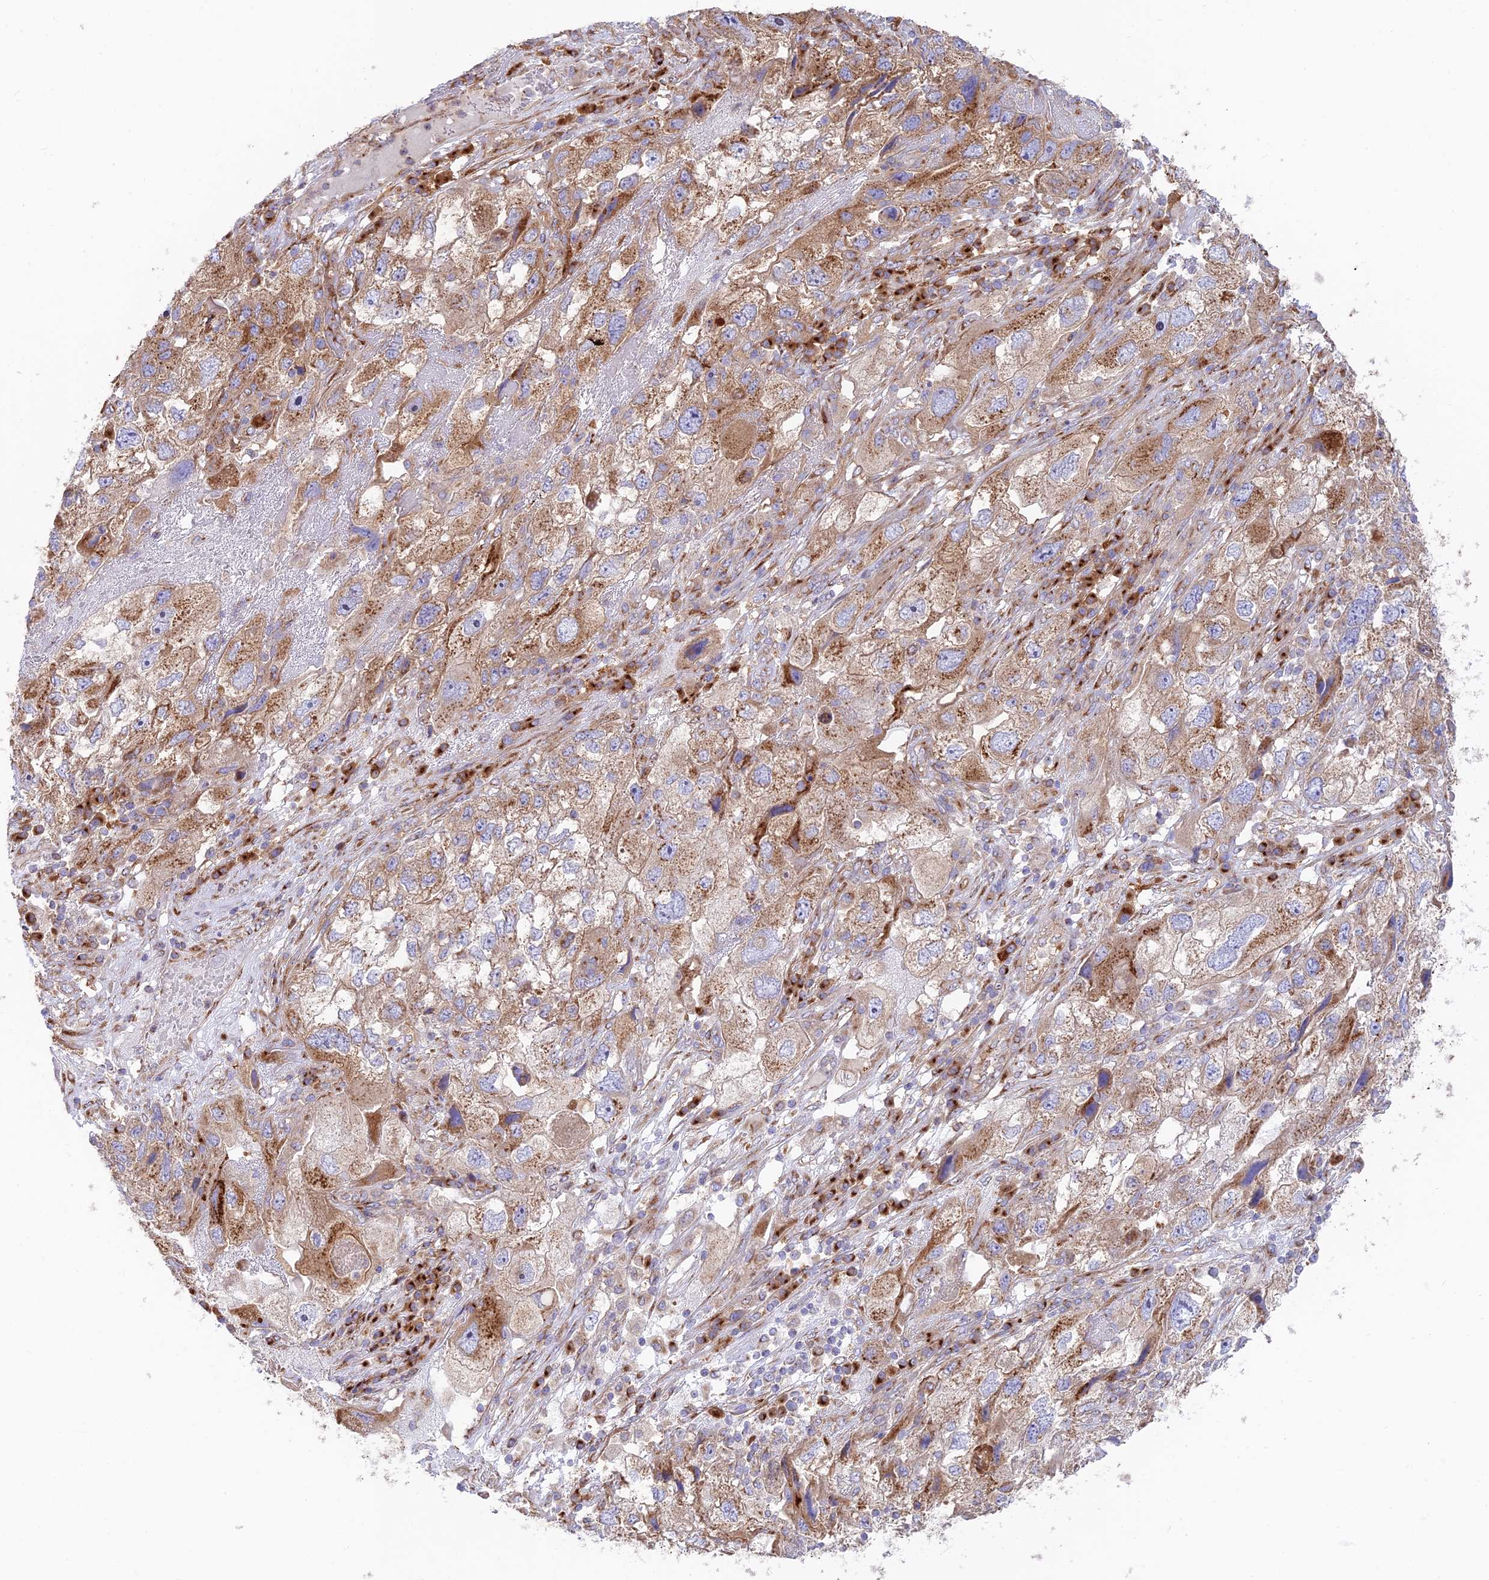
{"staining": {"intensity": "moderate", "quantity": ">75%", "location": "cytoplasmic/membranous"}, "tissue": "endometrial cancer", "cell_type": "Tumor cells", "image_type": "cancer", "snomed": [{"axis": "morphology", "description": "Adenocarcinoma, NOS"}, {"axis": "topography", "description": "Endometrium"}], "caption": "A photomicrograph showing moderate cytoplasmic/membranous positivity in about >75% of tumor cells in adenocarcinoma (endometrial), as visualized by brown immunohistochemical staining.", "gene": "GOLGA3", "patient": {"sex": "female", "age": 49}}